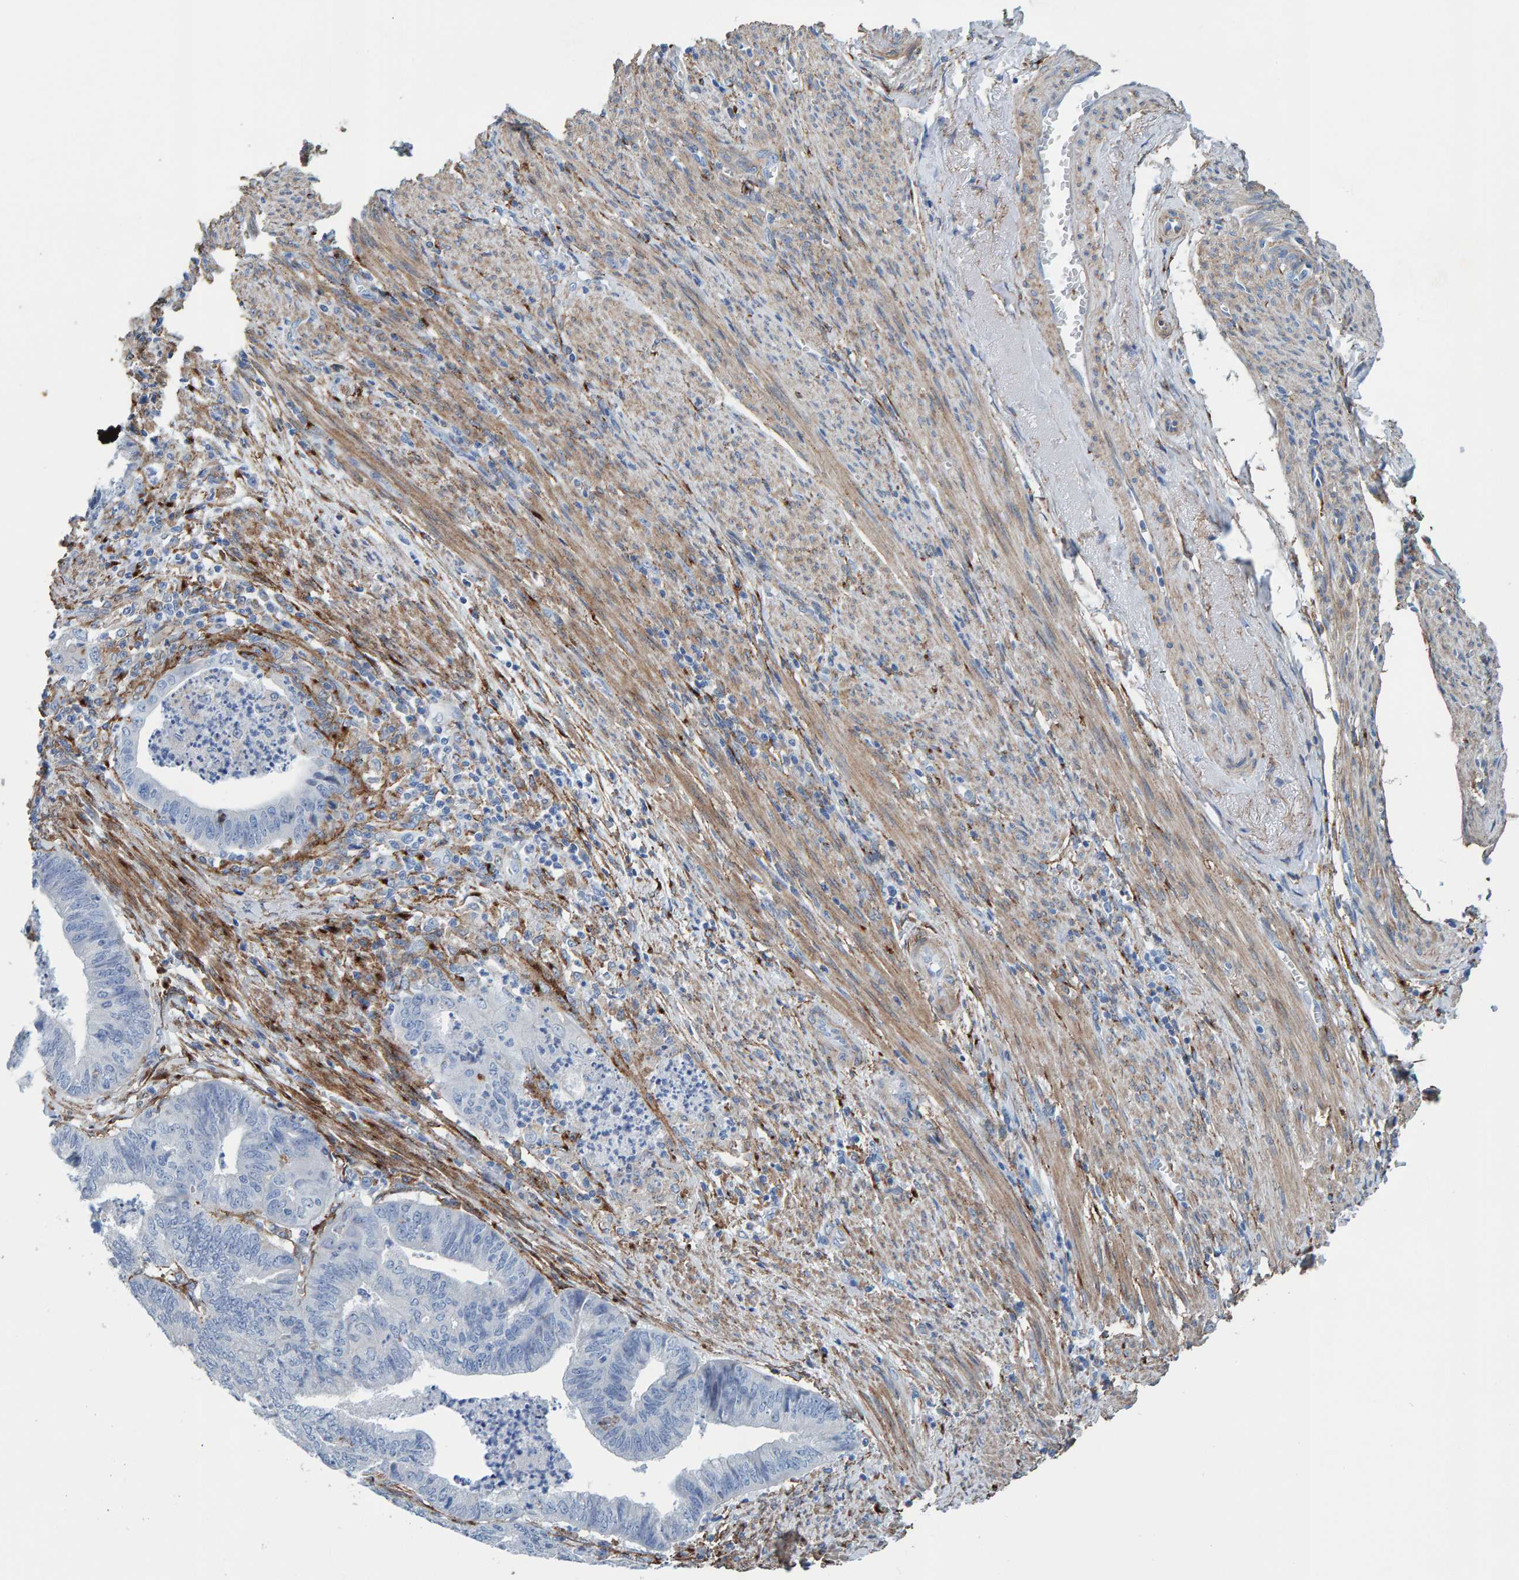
{"staining": {"intensity": "negative", "quantity": "none", "location": "none"}, "tissue": "endometrial cancer", "cell_type": "Tumor cells", "image_type": "cancer", "snomed": [{"axis": "morphology", "description": "Polyp, NOS"}, {"axis": "morphology", "description": "Adenocarcinoma, NOS"}, {"axis": "morphology", "description": "Adenoma, NOS"}, {"axis": "topography", "description": "Endometrium"}], "caption": "The IHC micrograph has no significant expression in tumor cells of endometrial cancer (adenoma) tissue.", "gene": "LRP1", "patient": {"sex": "female", "age": 79}}